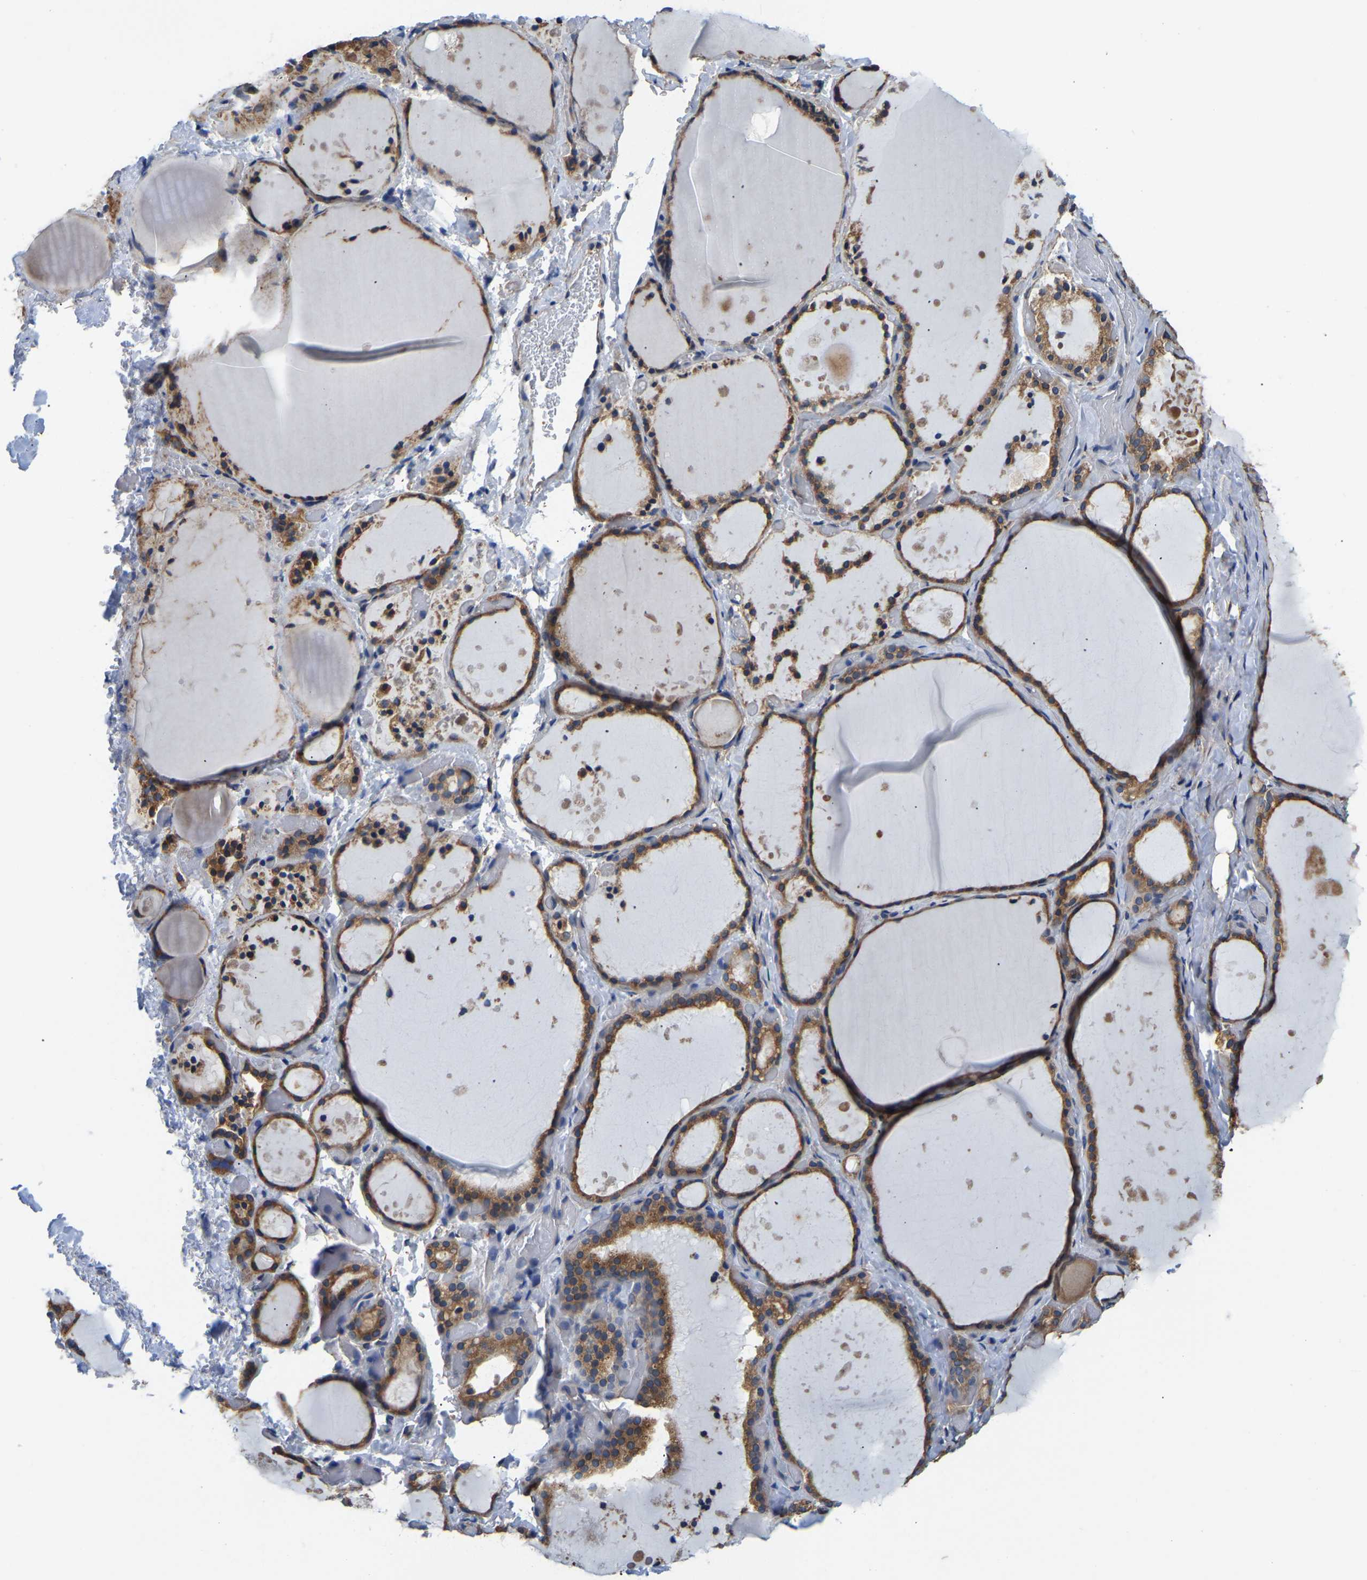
{"staining": {"intensity": "moderate", "quantity": ">75%", "location": "cytoplasmic/membranous"}, "tissue": "thyroid gland", "cell_type": "Glandular cells", "image_type": "normal", "snomed": [{"axis": "morphology", "description": "Normal tissue, NOS"}, {"axis": "topography", "description": "Thyroid gland"}], "caption": "Protein staining reveals moderate cytoplasmic/membranous staining in about >75% of glandular cells in benign thyroid gland.", "gene": "ARL6IP5", "patient": {"sex": "female", "age": 44}}